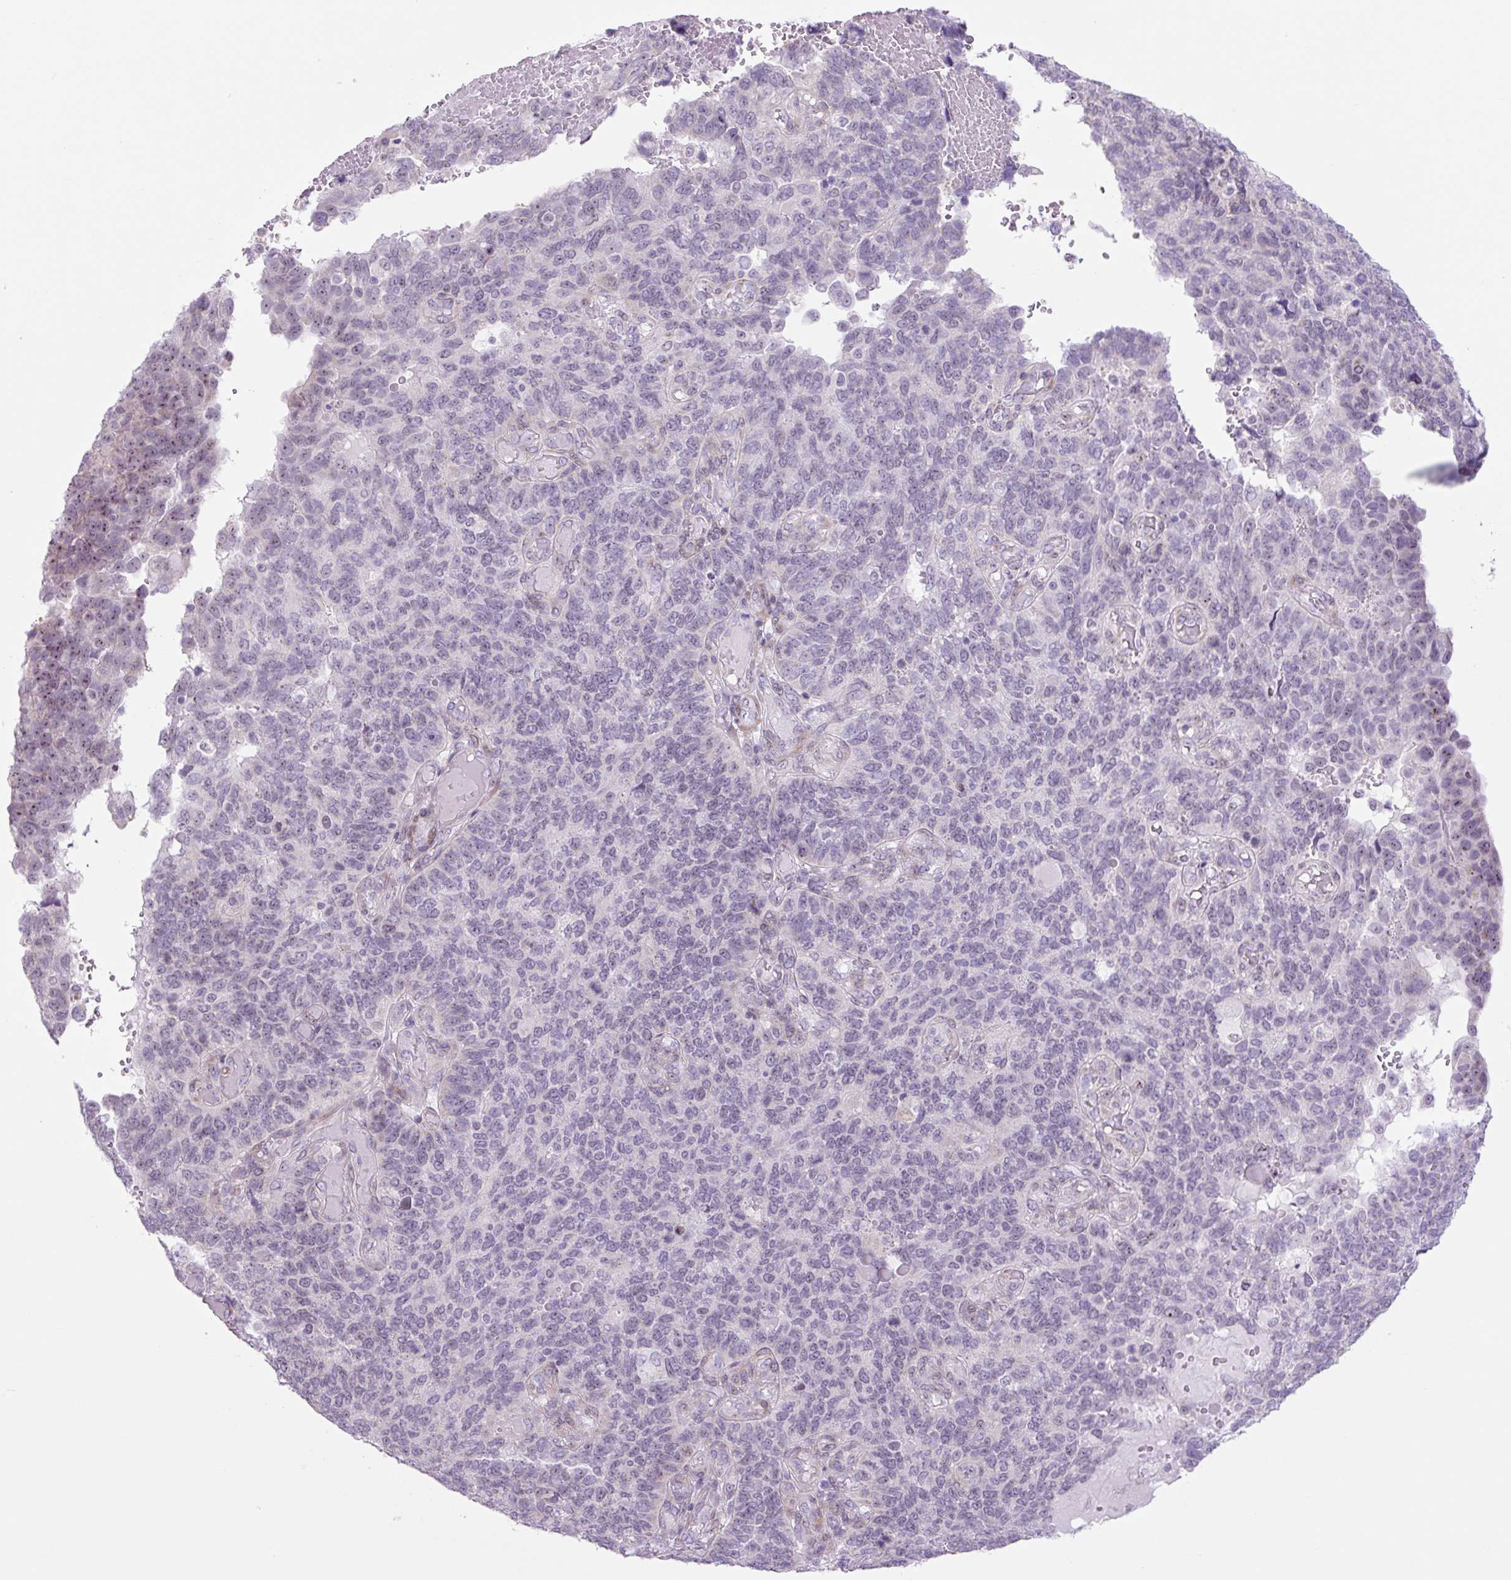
{"staining": {"intensity": "negative", "quantity": "none", "location": "none"}, "tissue": "endometrial cancer", "cell_type": "Tumor cells", "image_type": "cancer", "snomed": [{"axis": "morphology", "description": "Adenocarcinoma, NOS"}, {"axis": "topography", "description": "Endometrium"}], "caption": "A micrograph of human adenocarcinoma (endometrial) is negative for staining in tumor cells.", "gene": "RRS1", "patient": {"sex": "female", "age": 66}}